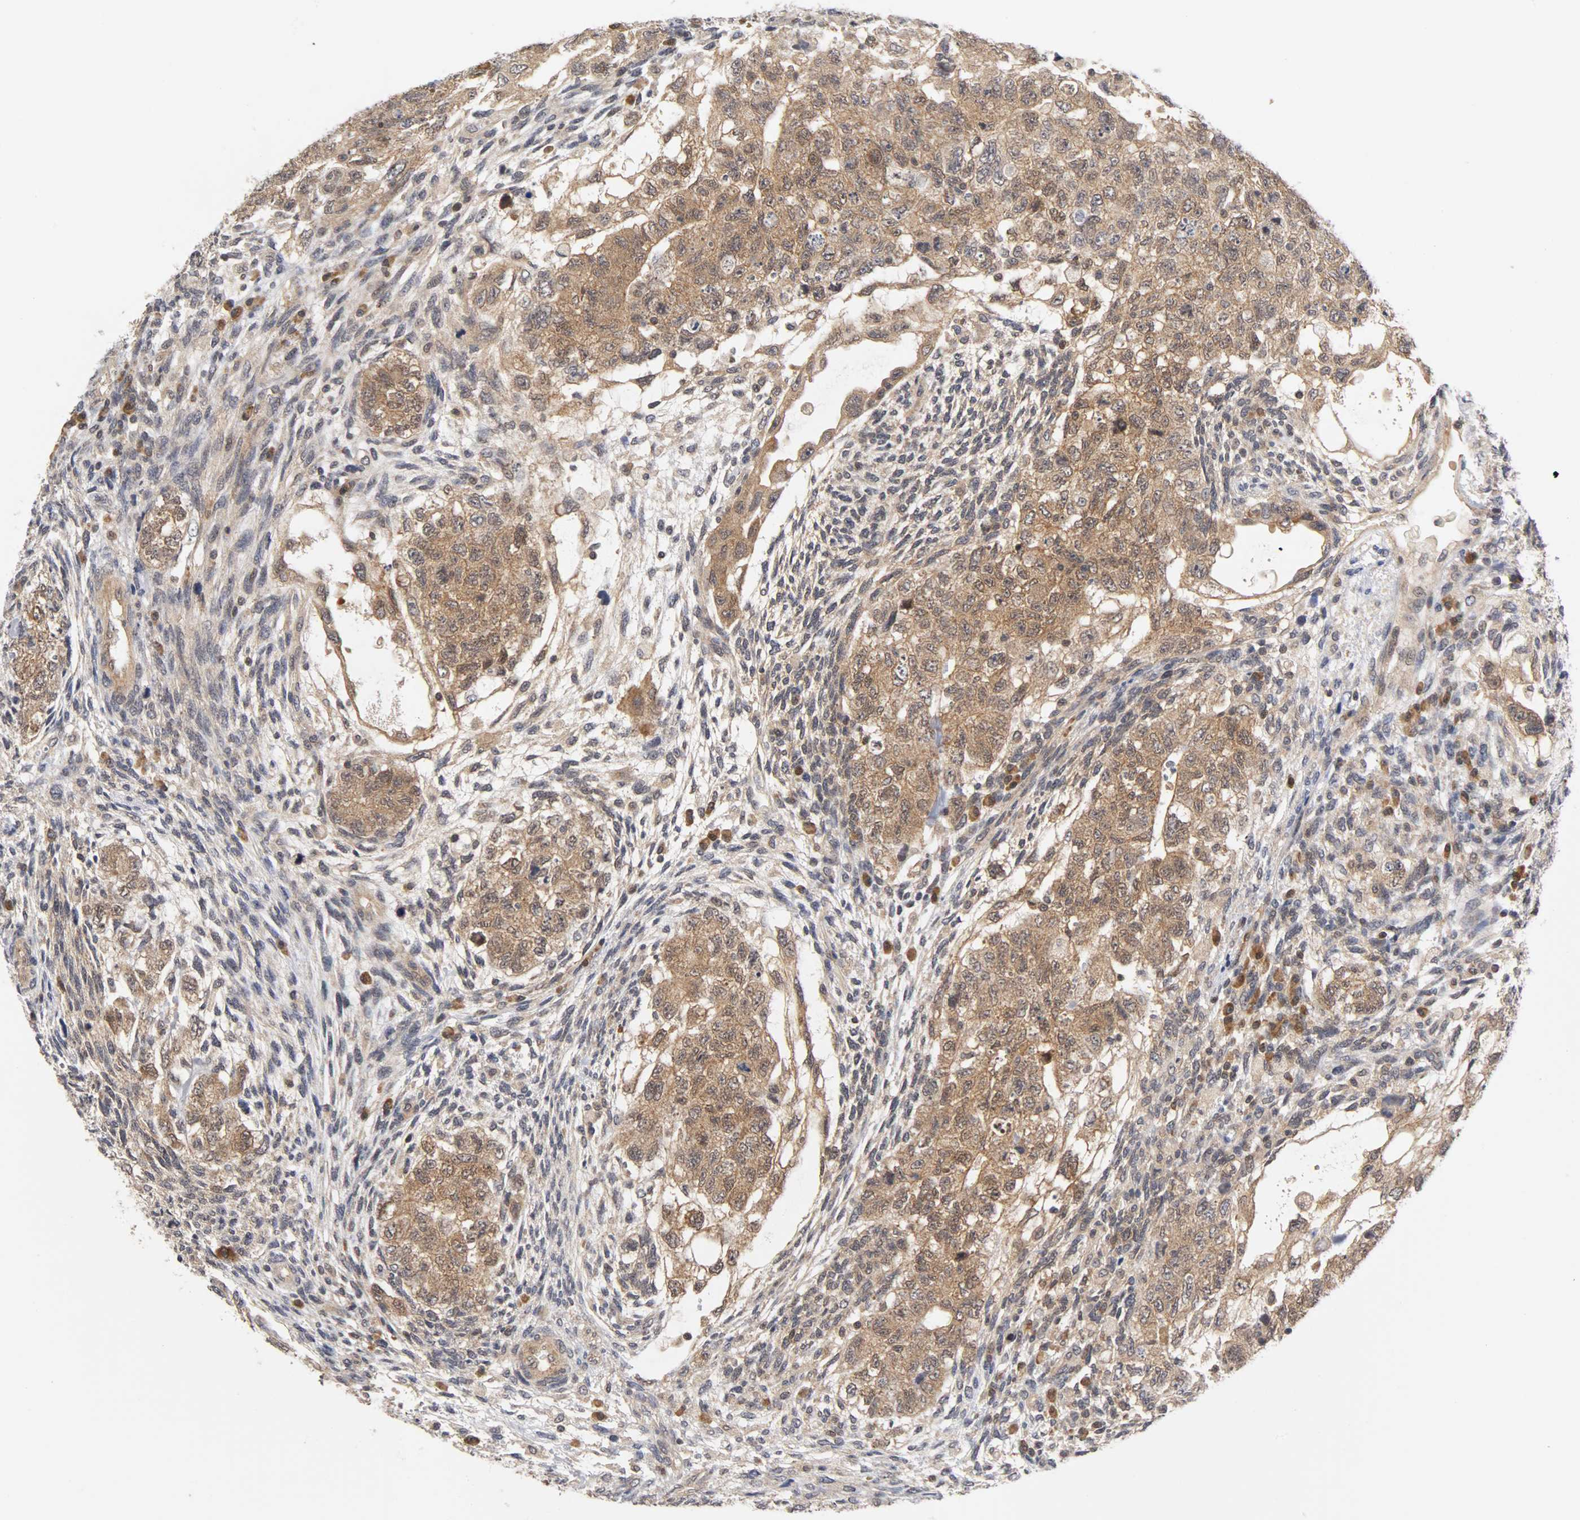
{"staining": {"intensity": "moderate", "quantity": ">75%", "location": "cytoplasmic/membranous,nuclear"}, "tissue": "testis cancer", "cell_type": "Tumor cells", "image_type": "cancer", "snomed": [{"axis": "morphology", "description": "Normal tissue, NOS"}, {"axis": "morphology", "description": "Carcinoma, Embryonal, NOS"}, {"axis": "topography", "description": "Testis"}], "caption": "Immunohistochemical staining of human testis cancer (embryonal carcinoma) reveals moderate cytoplasmic/membranous and nuclear protein expression in approximately >75% of tumor cells. (DAB IHC, brown staining for protein, blue staining for nuclei).", "gene": "UBE2M", "patient": {"sex": "male", "age": 36}}